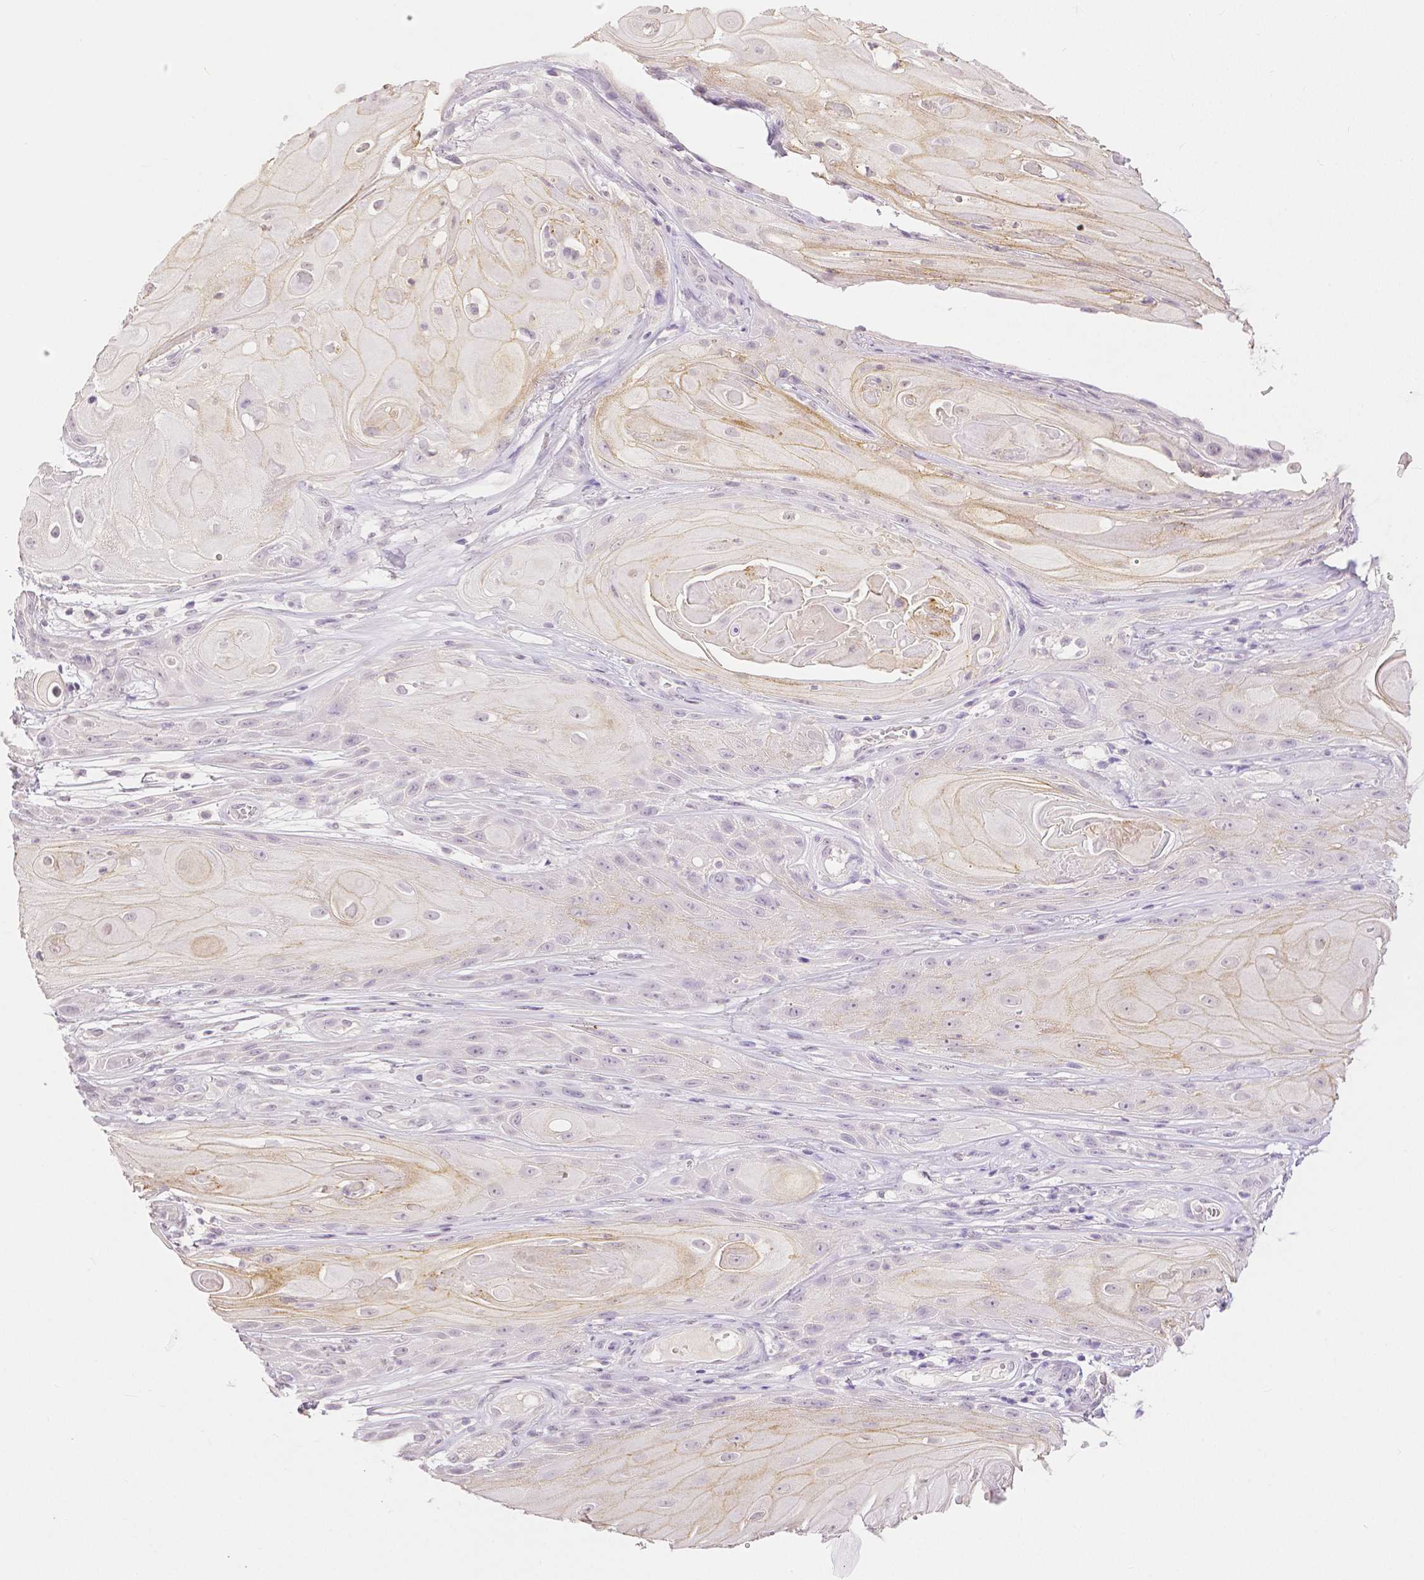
{"staining": {"intensity": "weak", "quantity": "25%-75%", "location": "cytoplasmic/membranous"}, "tissue": "skin cancer", "cell_type": "Tumor cells", "image_type": "cancer", "snomed": [{"axis": "morphology", "description": "Squamous cell carcinoma, NOS"}, {"axis": "topography", "description": "Skin"}], "caption": "Human skin cancer stained with a brown dye demonstrates weak cytoplasmic/membranous positive positivity in about 25%-75% of tumor cells.", "gene": "OCLN", "patient": {"sex": "male", "age": 62}}